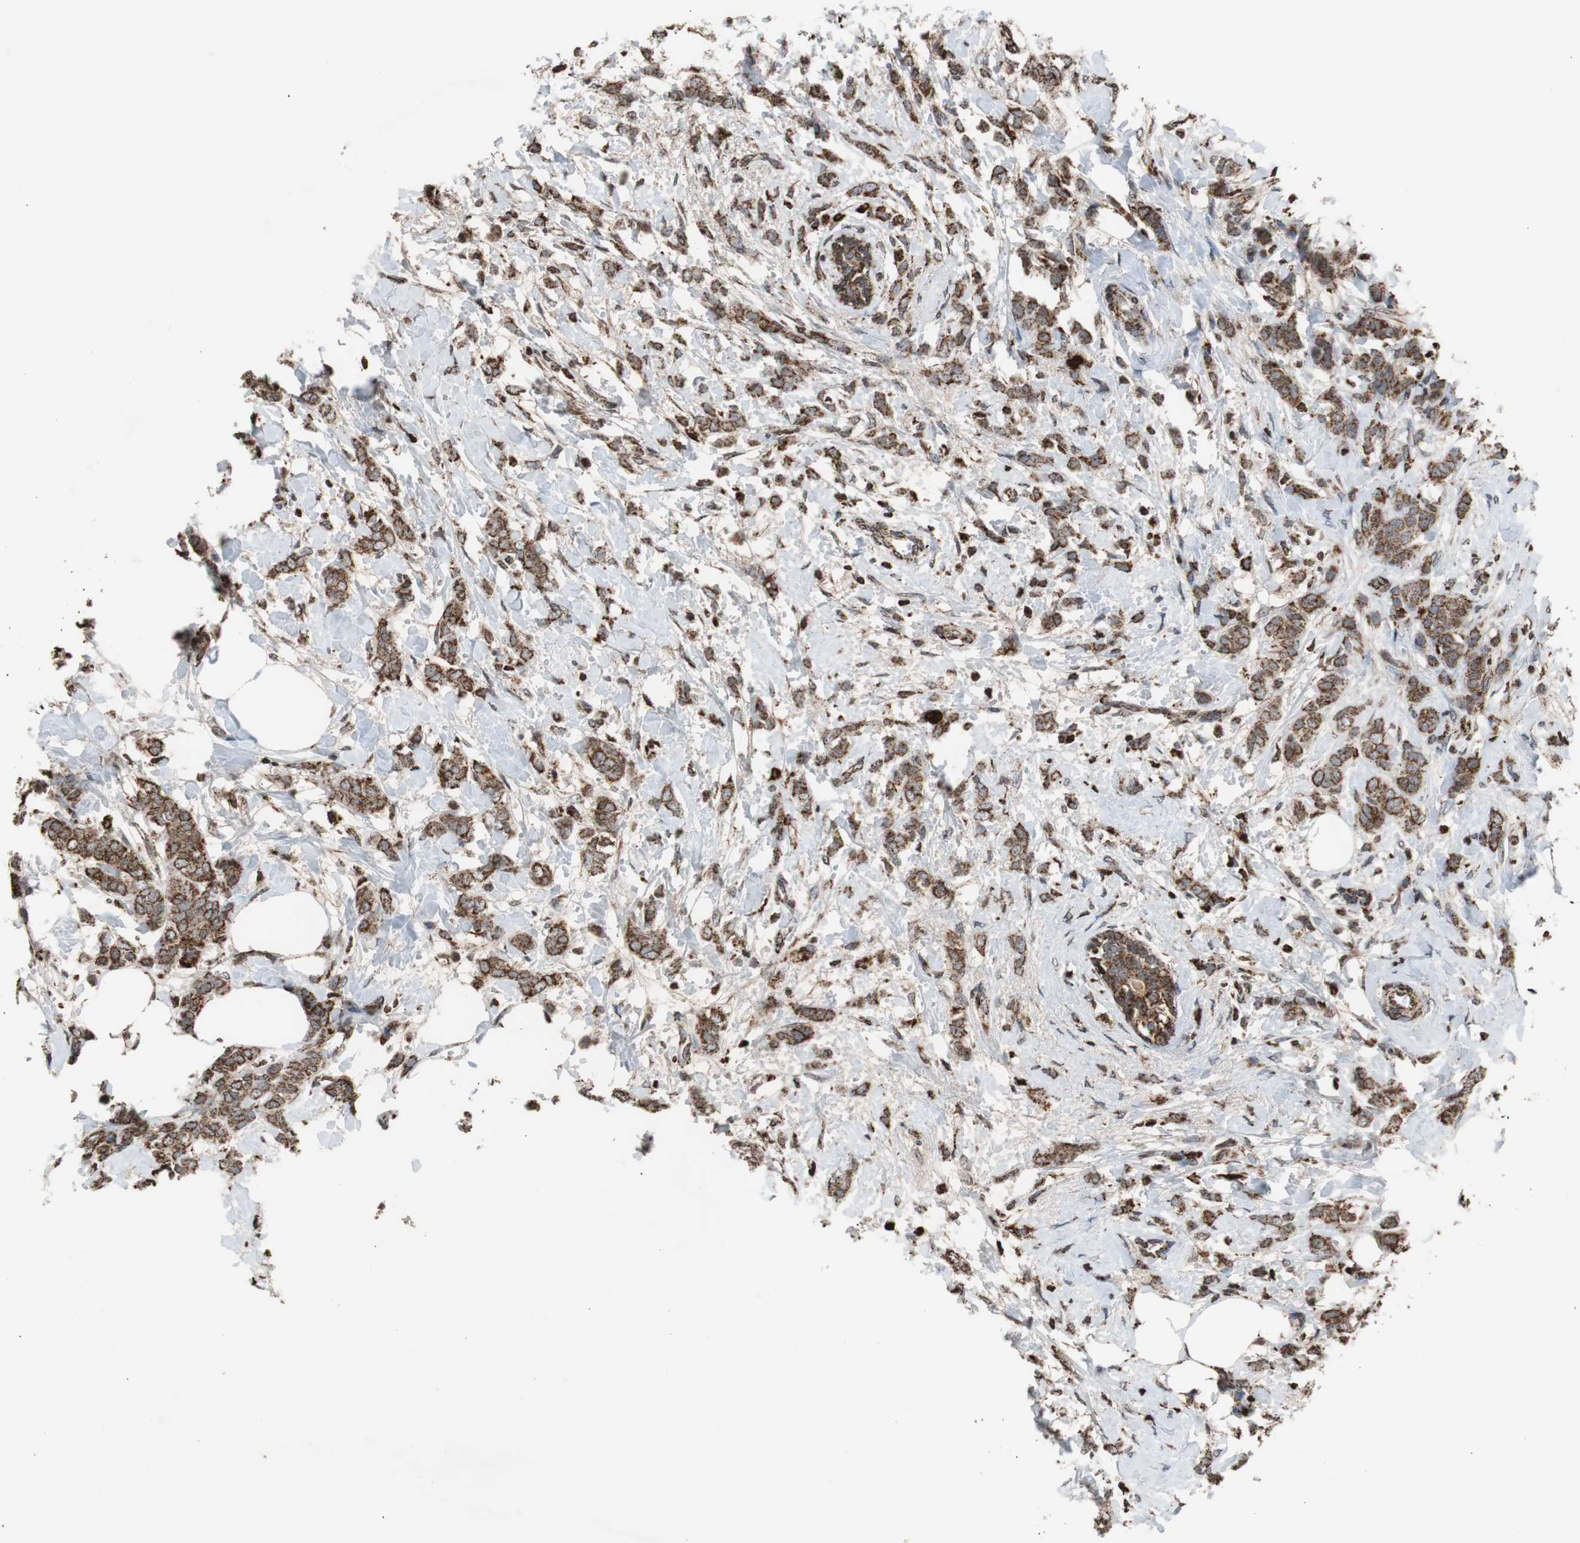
{"staining": {"intensity": "moderate", "quantity": ">75%", "location": "cytoplasmic/membranous"}, "tissue": "breast cancer", "cell_type": "Tumor cells", "image_type": "cancer", "snomed": [{"axis": "morphology", "description": "Lobular carcinoma, in situ"}, {"axis": "morphology", "description": "Lobular carcinoma"}, {"axis": "topography", "description": "Breast"}], "caption": "Lobular carcinoma in situ (breast) stained with immunohistochemistry (IHC) shows moderate cytoplasmic/membranous staining in about >75% of tumor cells.", "gene": "HSPA9", "patient": {"sex": "female", "age": 41}}